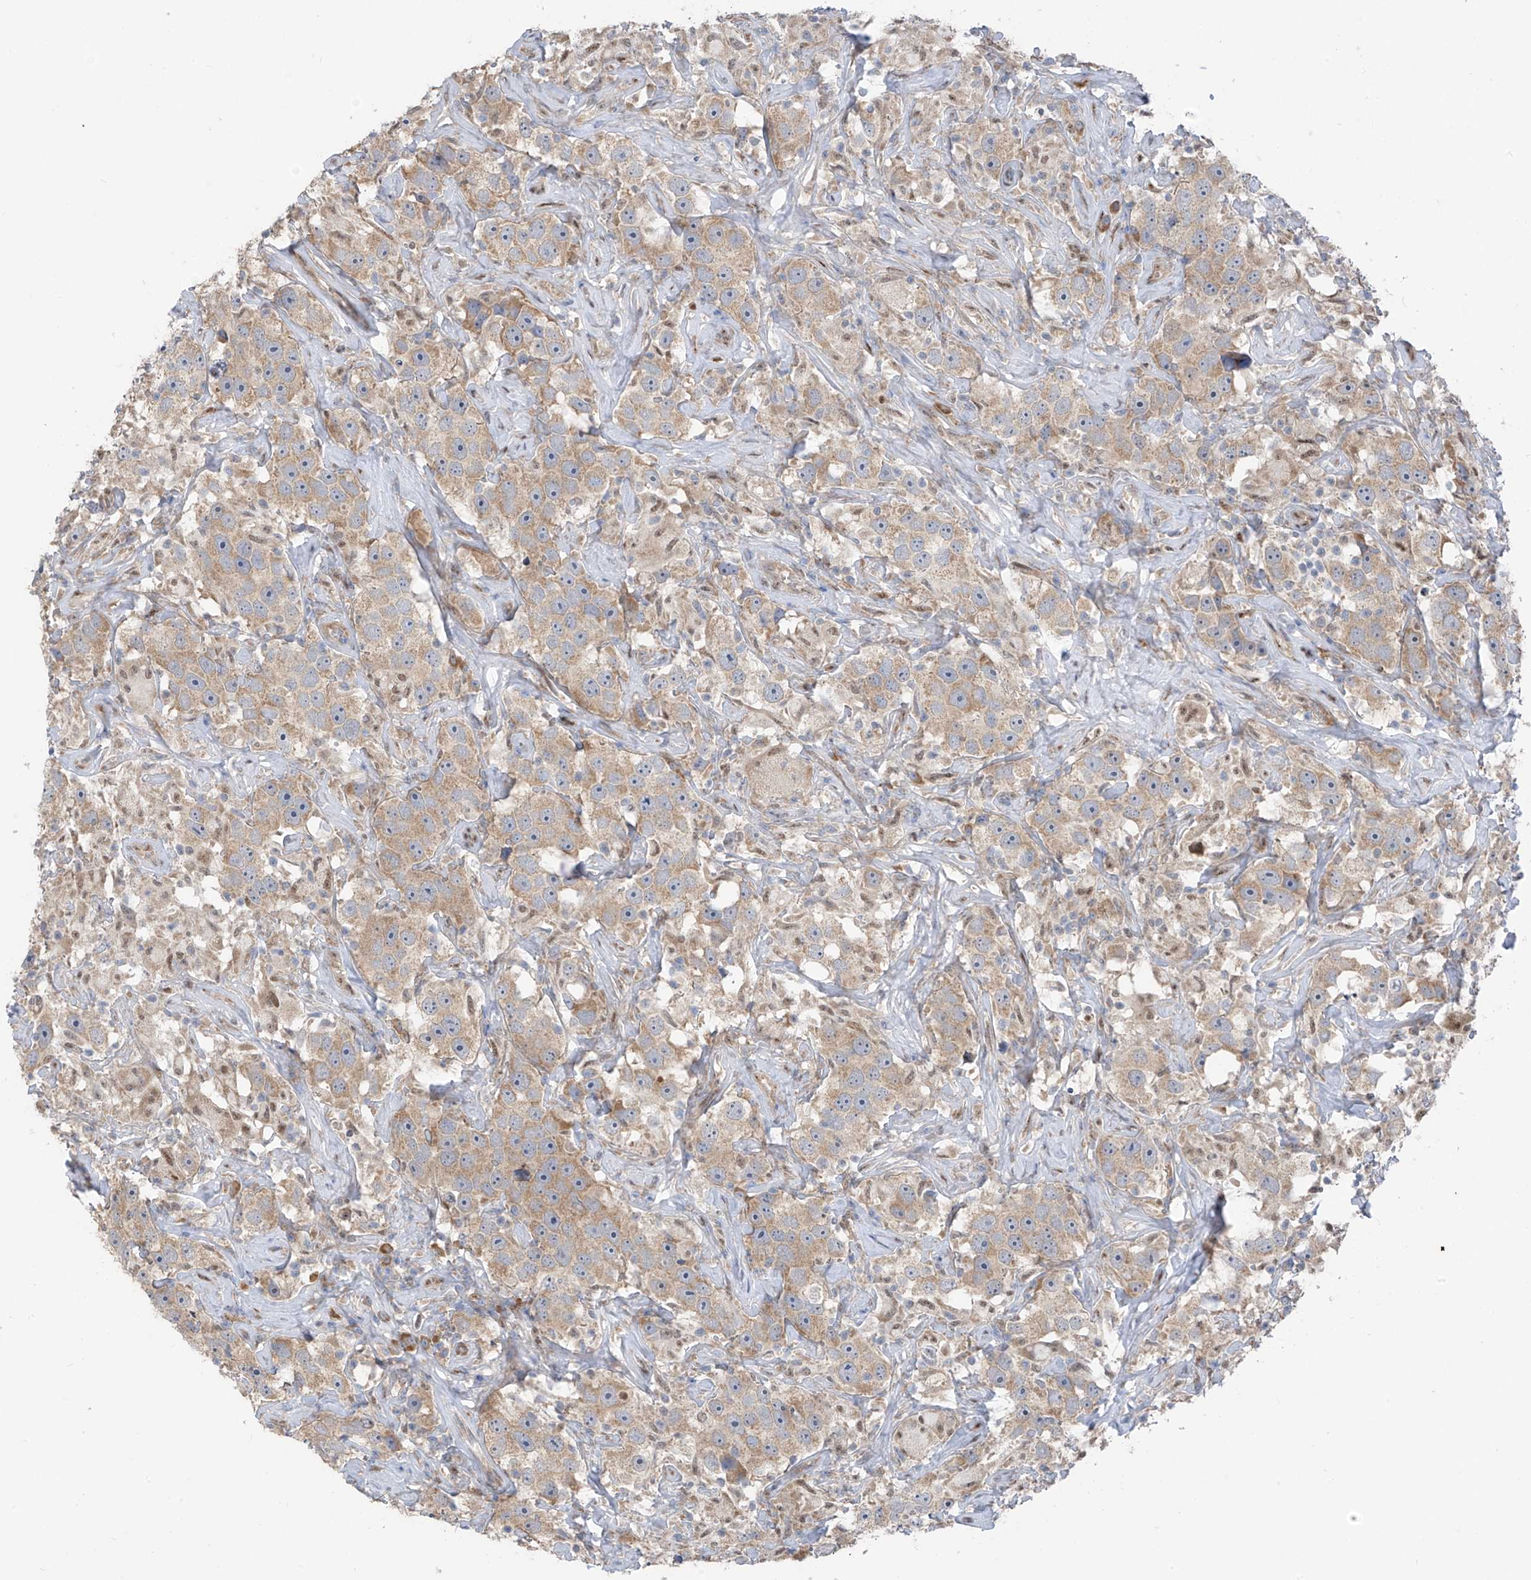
{"staining": {"intensity": "moderate", "quantity": "25%-75%", "location": "cytoplasmic/membranous"}, "tissue": "testis cancer", "cell_type": "Tumor cells", "image_type": "cancer", "snomed": [{"axis": "morphology", "description": "Seminoma, NOS"}, {"axis": "topography", "description": "Testis"}], "caption": "Tumor cells show medium levels of moderate cytoplasmic/membranous positivity in about 25%-75% of cells in testis cancer (seminoma).", "gene": "RPL4", "patient": {"sex": "male", "age": 49}}